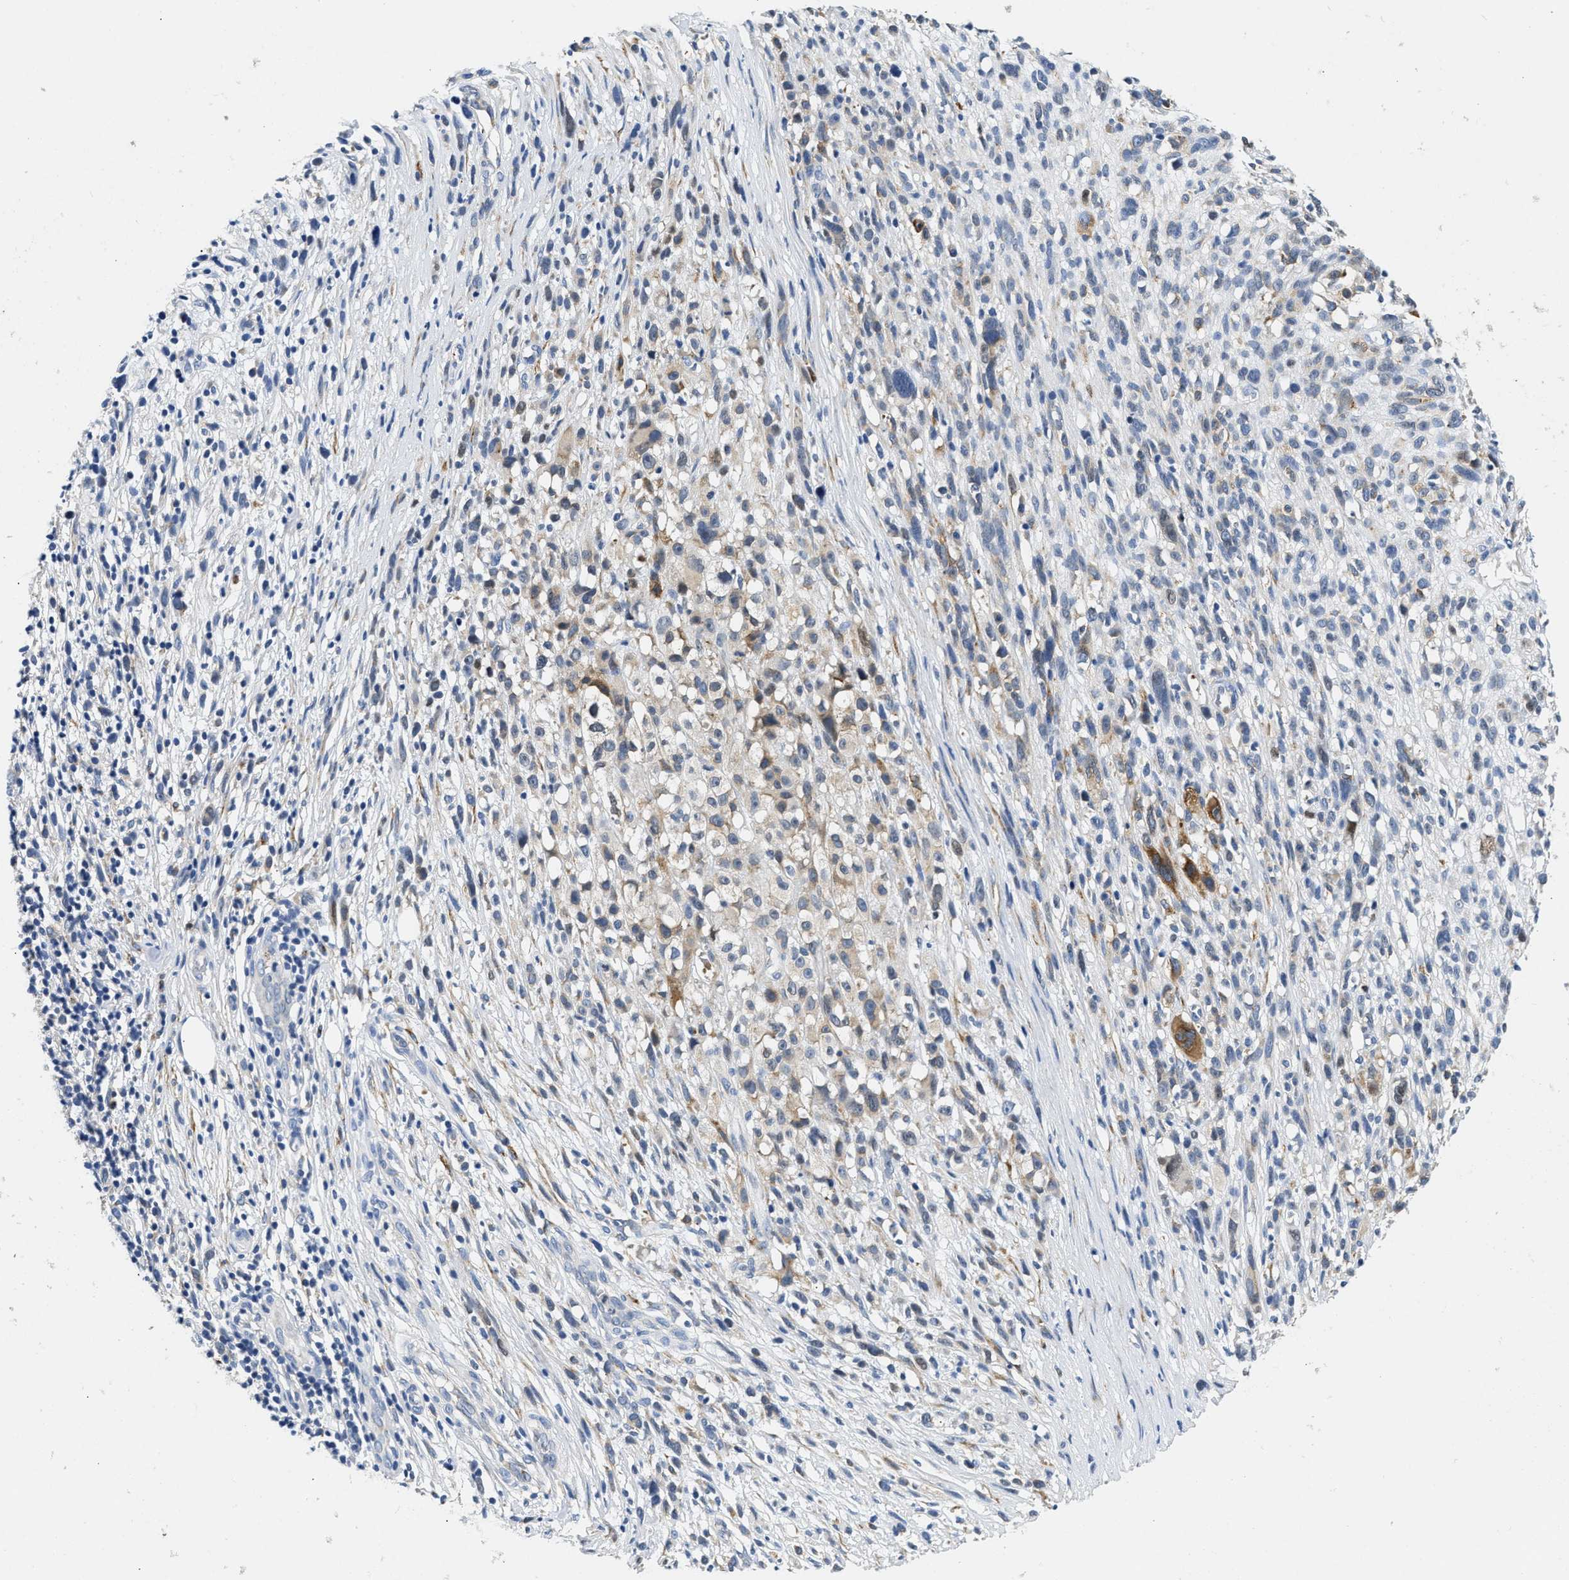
{"staining": {"intensity": "weak", "quantity": "<25%", "location": "cytoplasmic/membranous"}, "tissue": "melanoma", "cell_type": "Tumor cells", "image_type": "cancer", "snomed": [{"axis": "morphology", "description": "Malignant melanoma, NOS"}, {"axis": "topography", "description": "Skin"}], "caption": "Melanoma was stained to show a protein in brown. There is no significant expression in tumor cells. The staining is performed using DAB brown chromogen with nuclei counter-stained in using hematoxylin.", "gene": "PPM1L", "patient": {"sex": "female", "age": 55}}